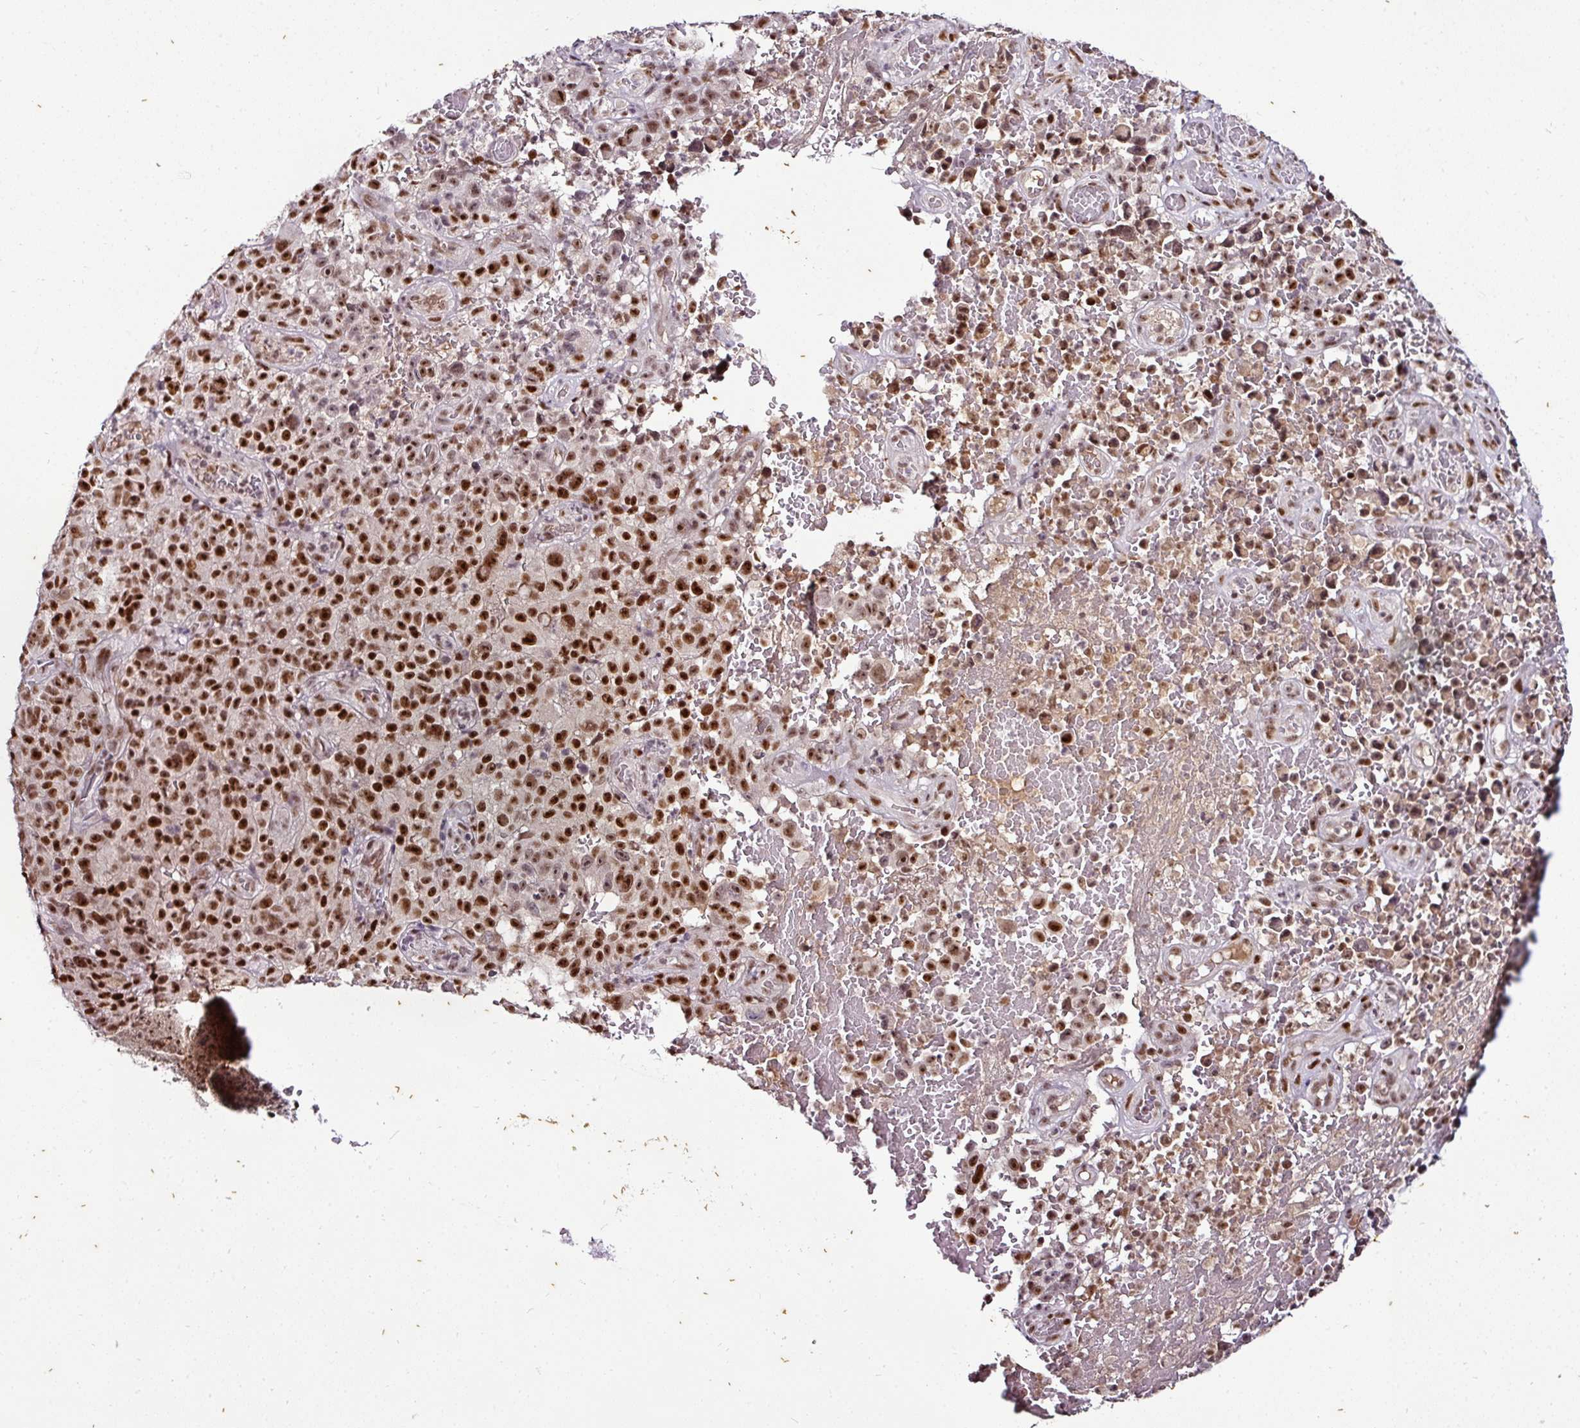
{"staining": {"intensity": "strong", "quantity": ">75%", "location": "nuclear"}, "tissue": "melanoma", "cell_type": "Tumor cells", "image_type": "cancer", "snomed": [{"axis": "morphology", "description": "Malignant melanoma, NOS"}, {"axis": "topography", "description": "Skin"}], "caption": "Immunohistochemistry (IHC) histopathology image of human malignant melanoma stained for a protein (brown), which exhibits high levels of strong nuclear staining in approximately >75% of tumor cells.", "gene": "KLF16", "patient": {"sex": "female", "age": 82}}